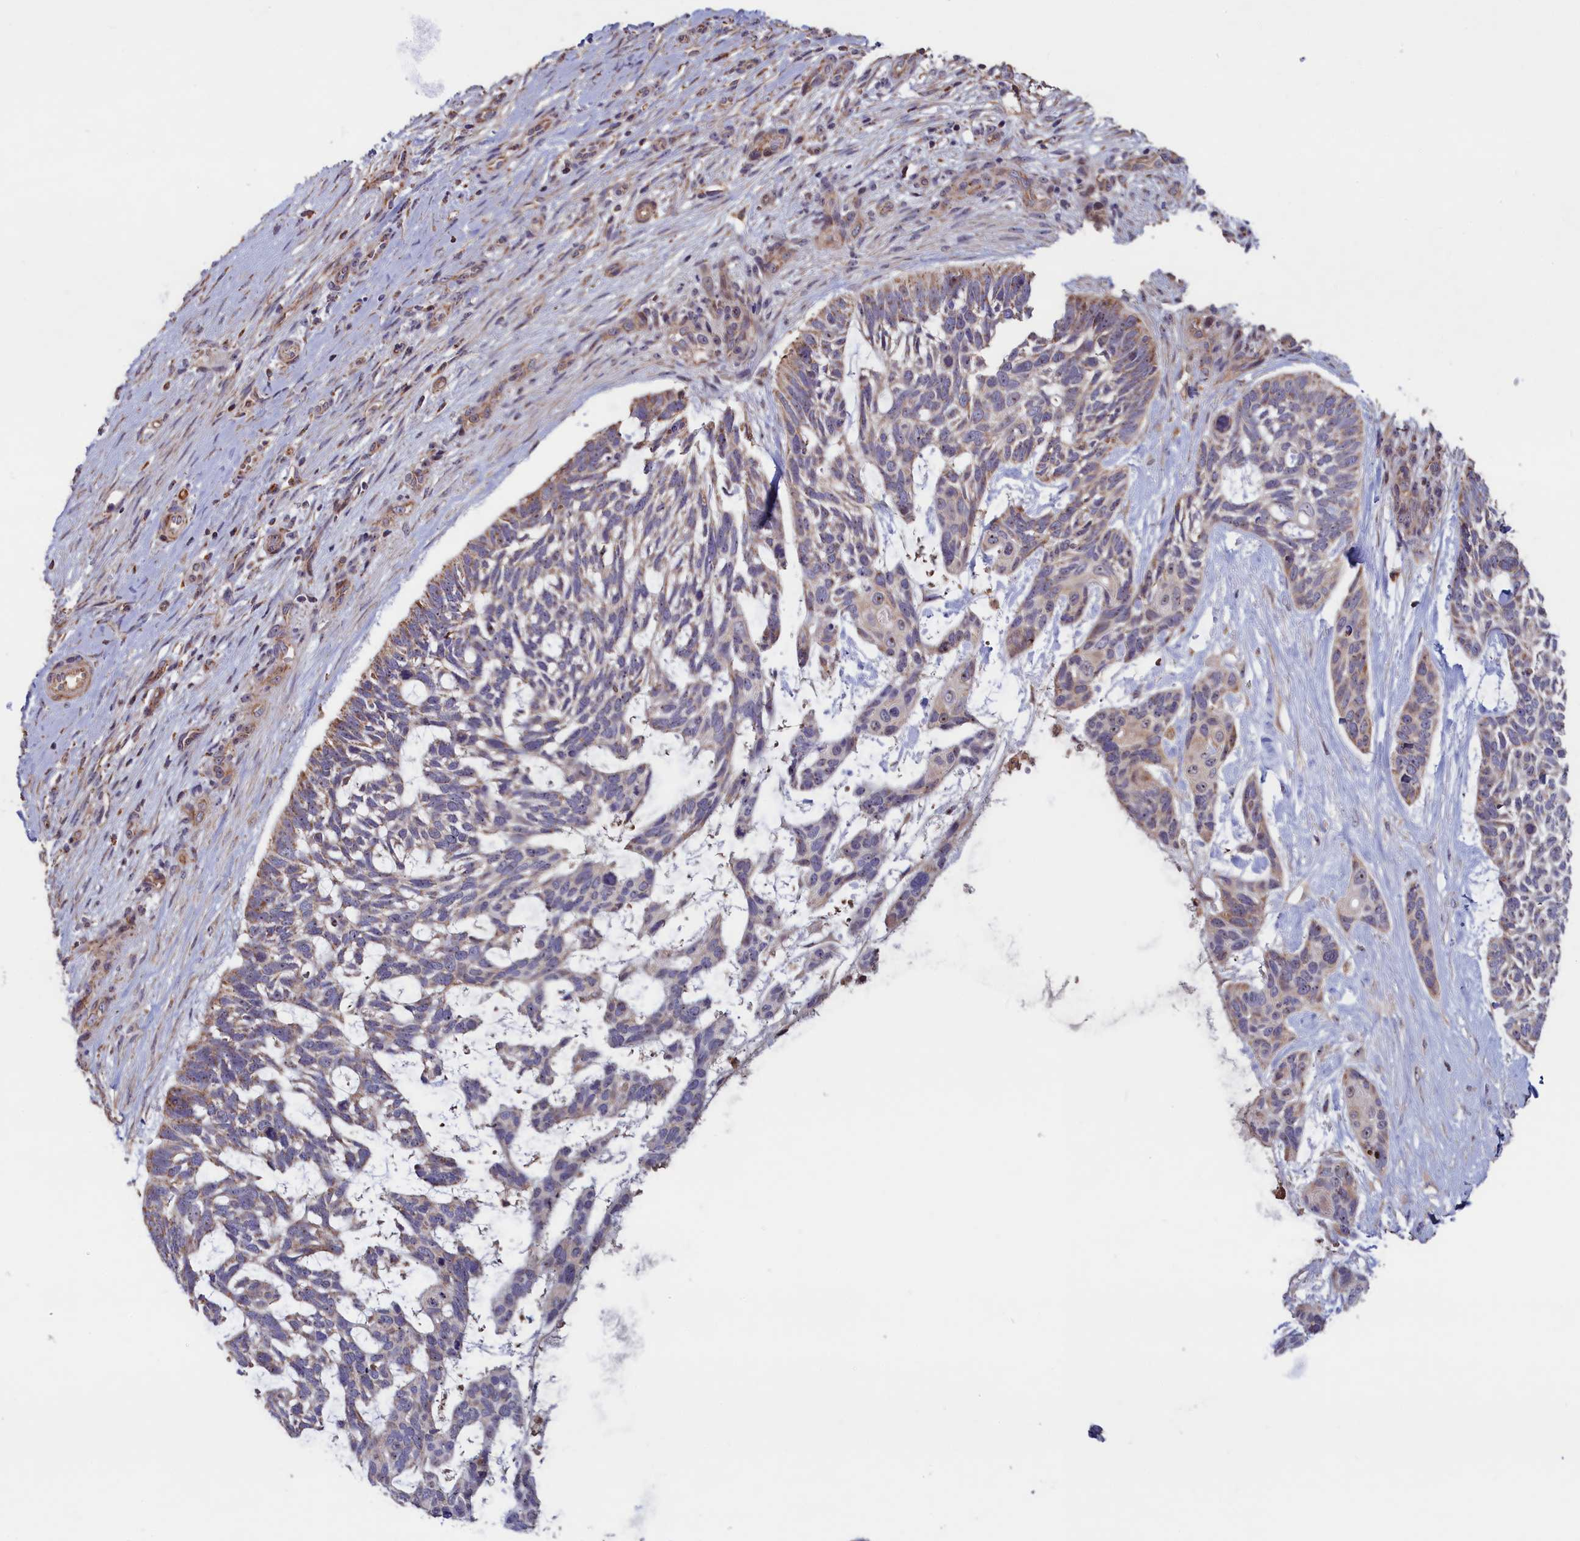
{"staining": {"intensity": "weak", "quantity": "25%-75%", "location": "cytoplasmic/membranous"}, "tissue": "skin cancer", "cell_type": "Tumor cells", "image_type": "cancer", "snomed": [{"axis": "morphology", "description": "Basal cell carcinoma"}, {"axis": "topography", "description": "Skin"}], "caption": "Tumor cells display low levels of weak cytoplasmic/membranous staining in approximately 25%-75% of cells in human basal cell carcinoma (skin).", "gene": "ZNF816", "patient": {"sex": "male", "age": 88}}